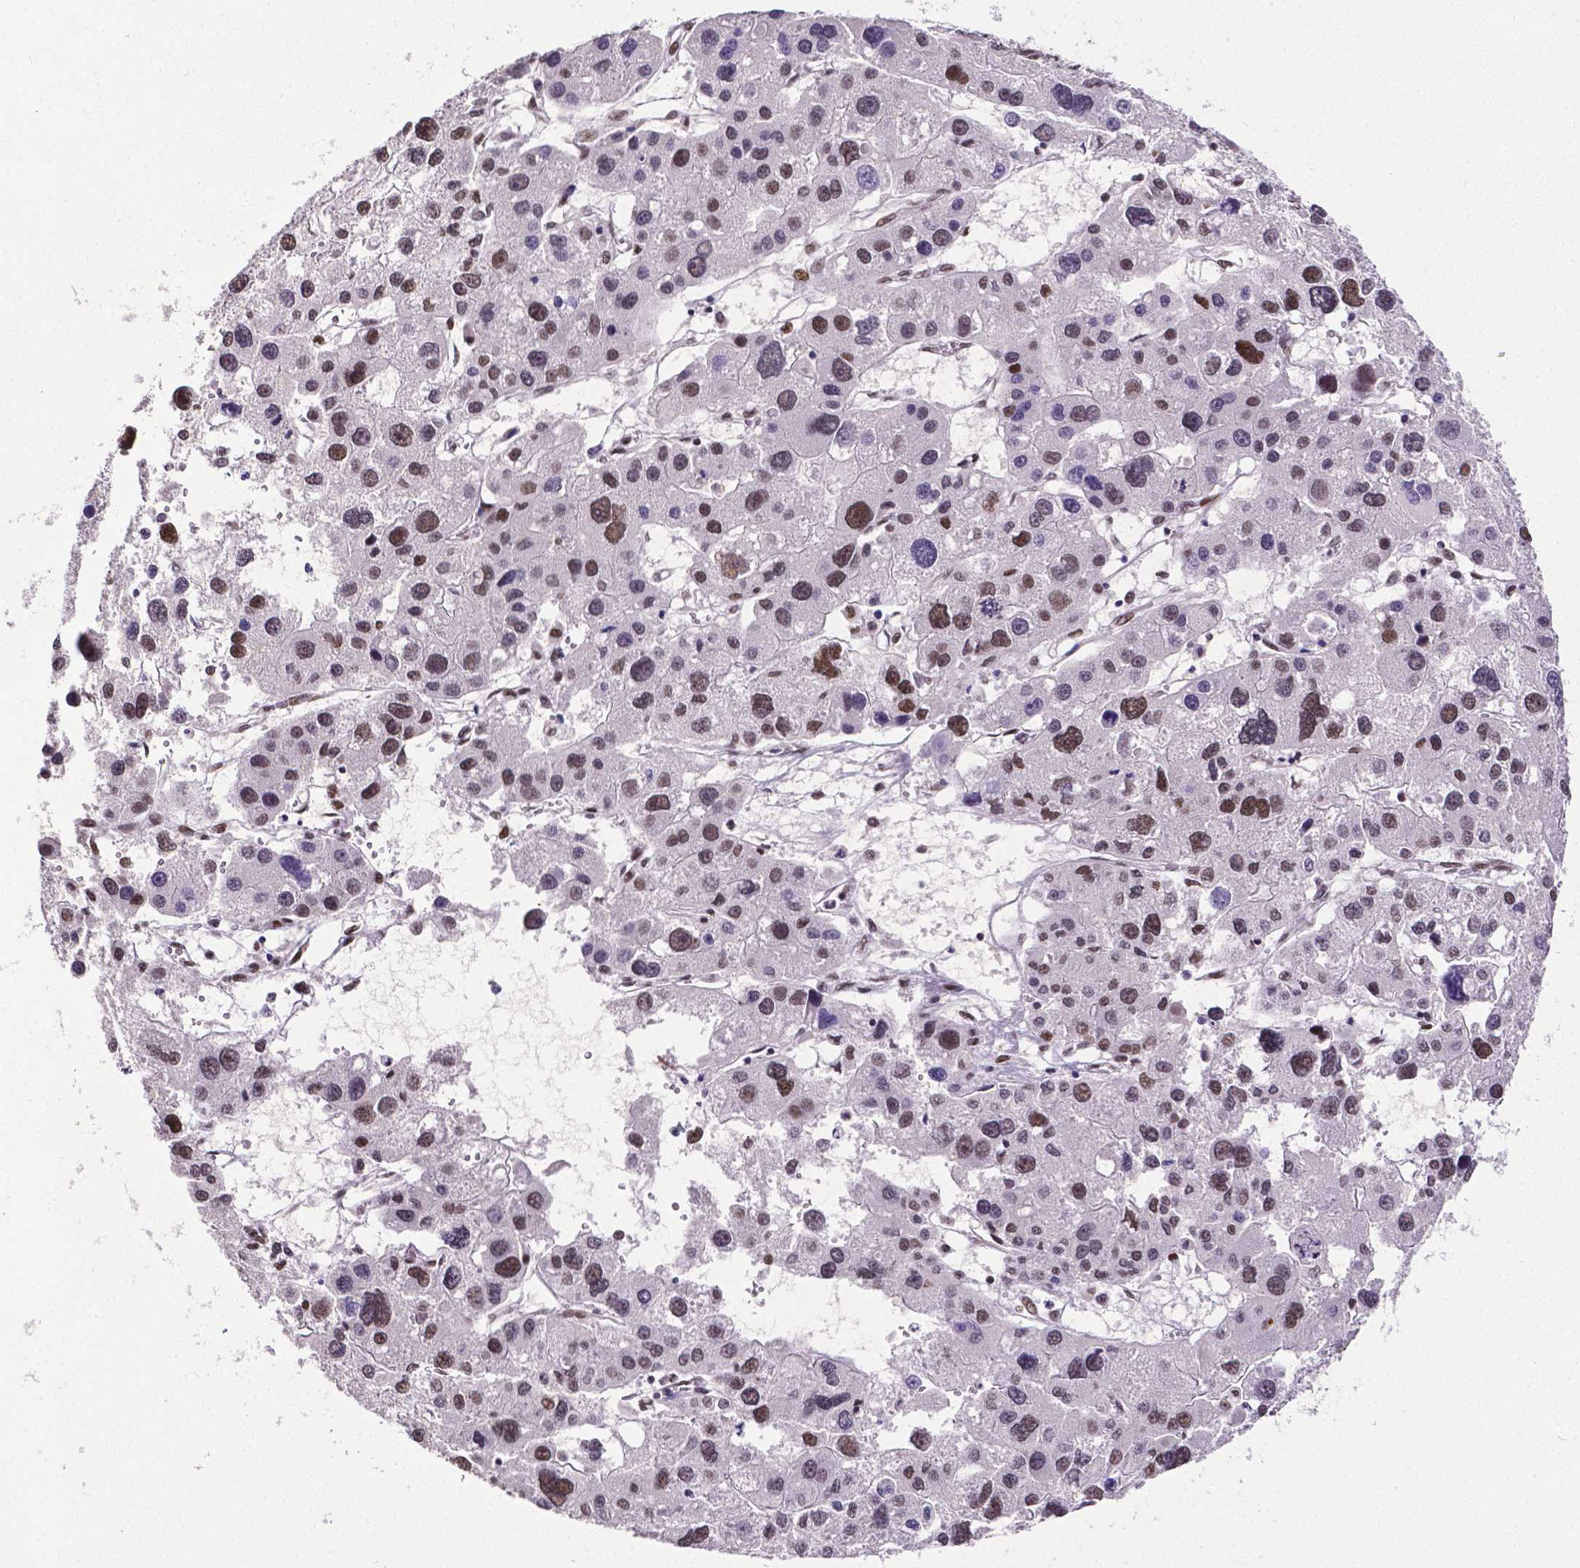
{"staining": {"intensity": "weak", "quantity": "25%-75%", "location": "nuclear"}, "tissue": "liver cancer", "cell_type": "Tumor cells", "image_type": "cancer", "snomed": [{"axis": "morphology", "description": "Carcinoma, Hepatocellular, NOS"}, {"axis": "topography", "description": "Liver"}], "caption": "High-magnification brightfield microscopy of liver hepatocellular carcinoma stained with DAB (brown) and counterstained with hematoxylin (blue). tumor cells exhibit weak nuclear expression is seen in approximately25%-75% of cells.", "gene": "REST", "patient": {"sex": "male", "age": 73}}